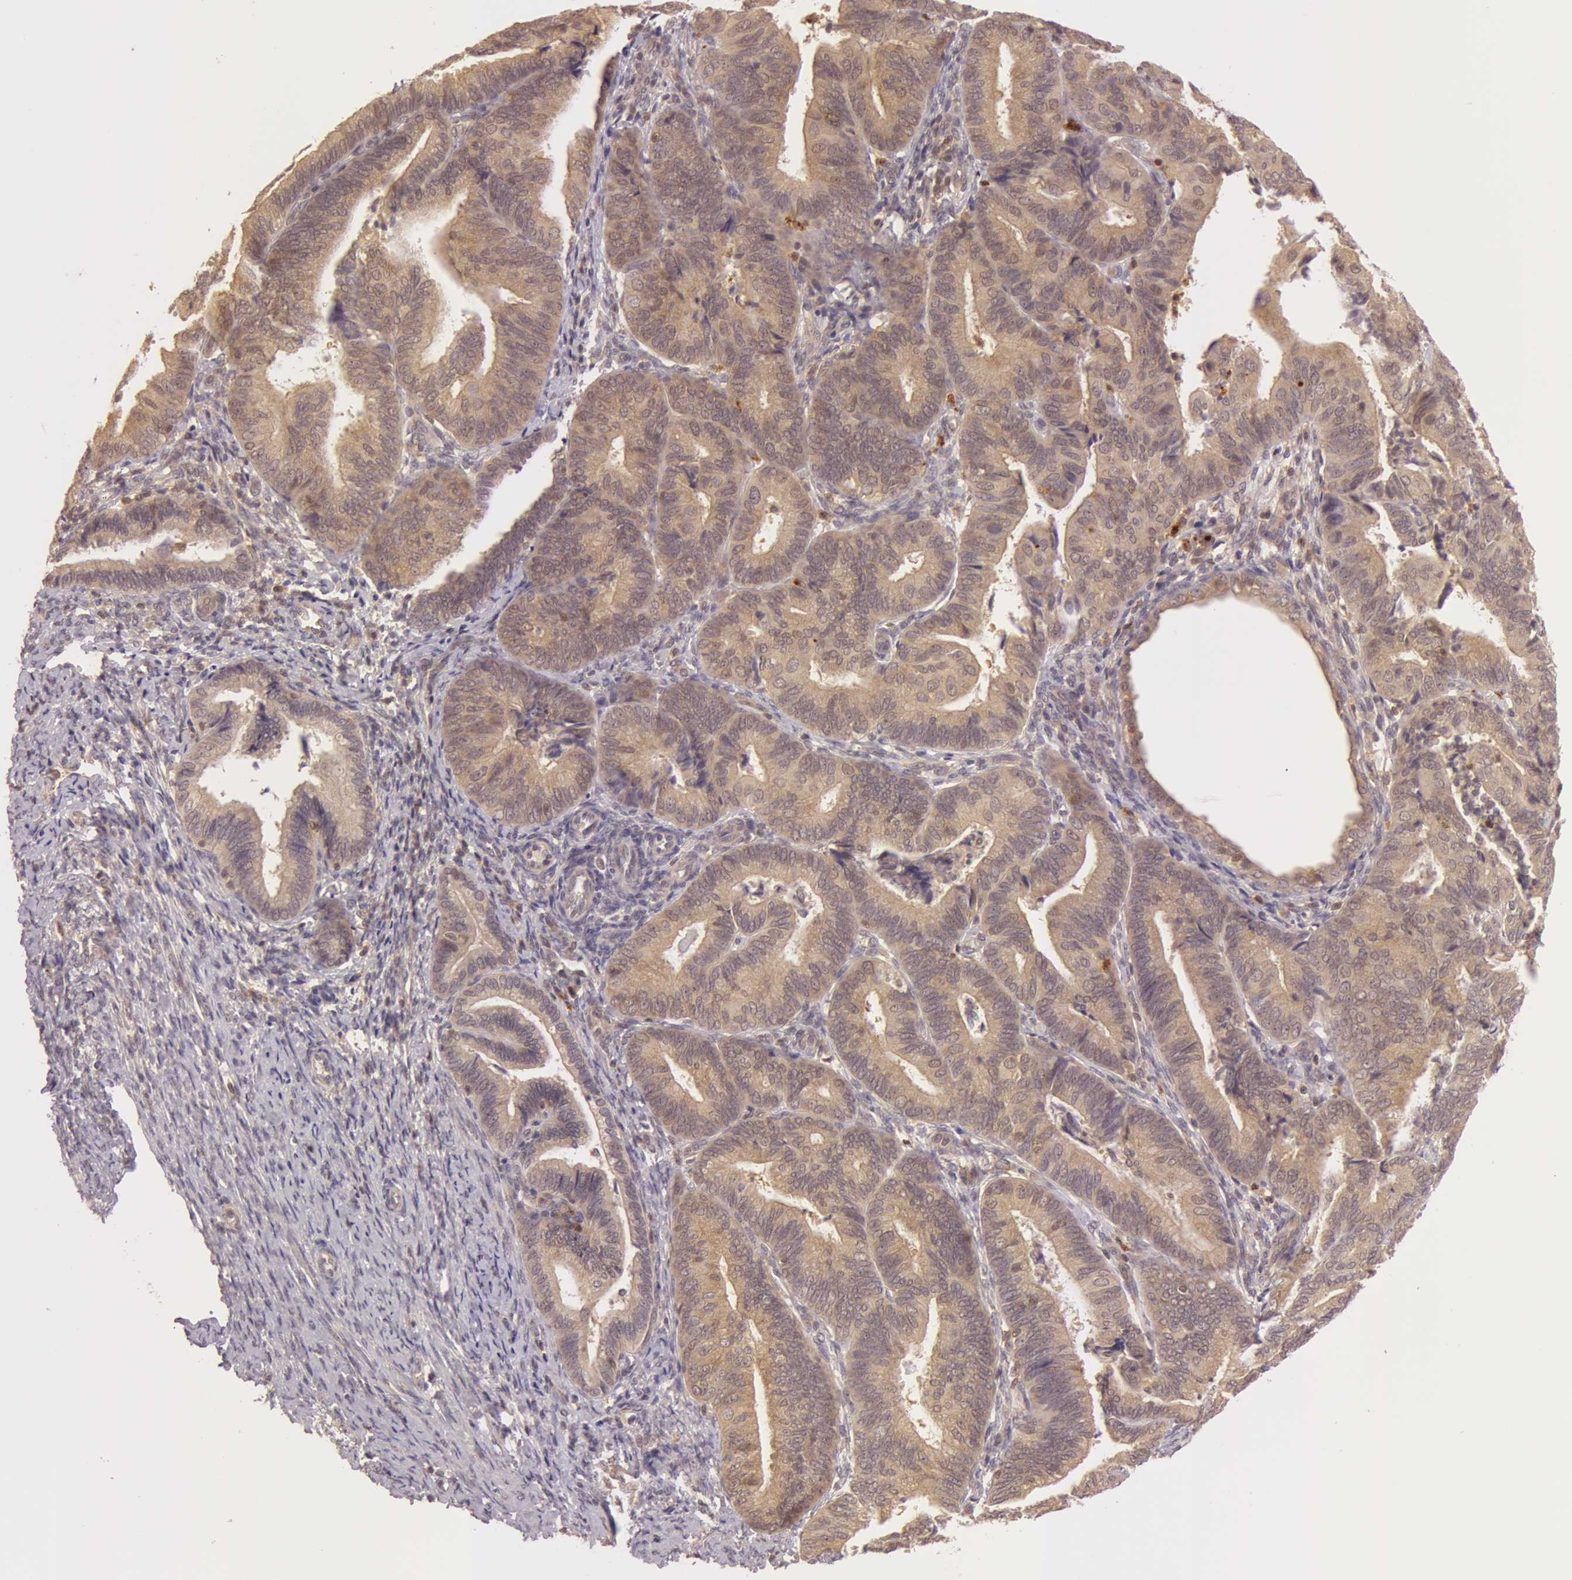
{"staining": {"intensity": "moderate", "quantity": ">75%", "location": "cytoplasmic/membranous"}, "tissue": "endometrial cancer", "cell_type": "Tumor cells", "image_type": "cancer", "snomed": [{"axis": "morphology", "description": "Adenocarcinoma, NOS"}, {"axis": "topography", "description": "Endometrium"}], "caption": "Protein expression analysis of endometrial cancer reveals moderate cytoplasmic/membranous staining in approximately >75% of tumor cells.", "gene": "ATG2B", "patient": {"sex": "female", "age": 63}}